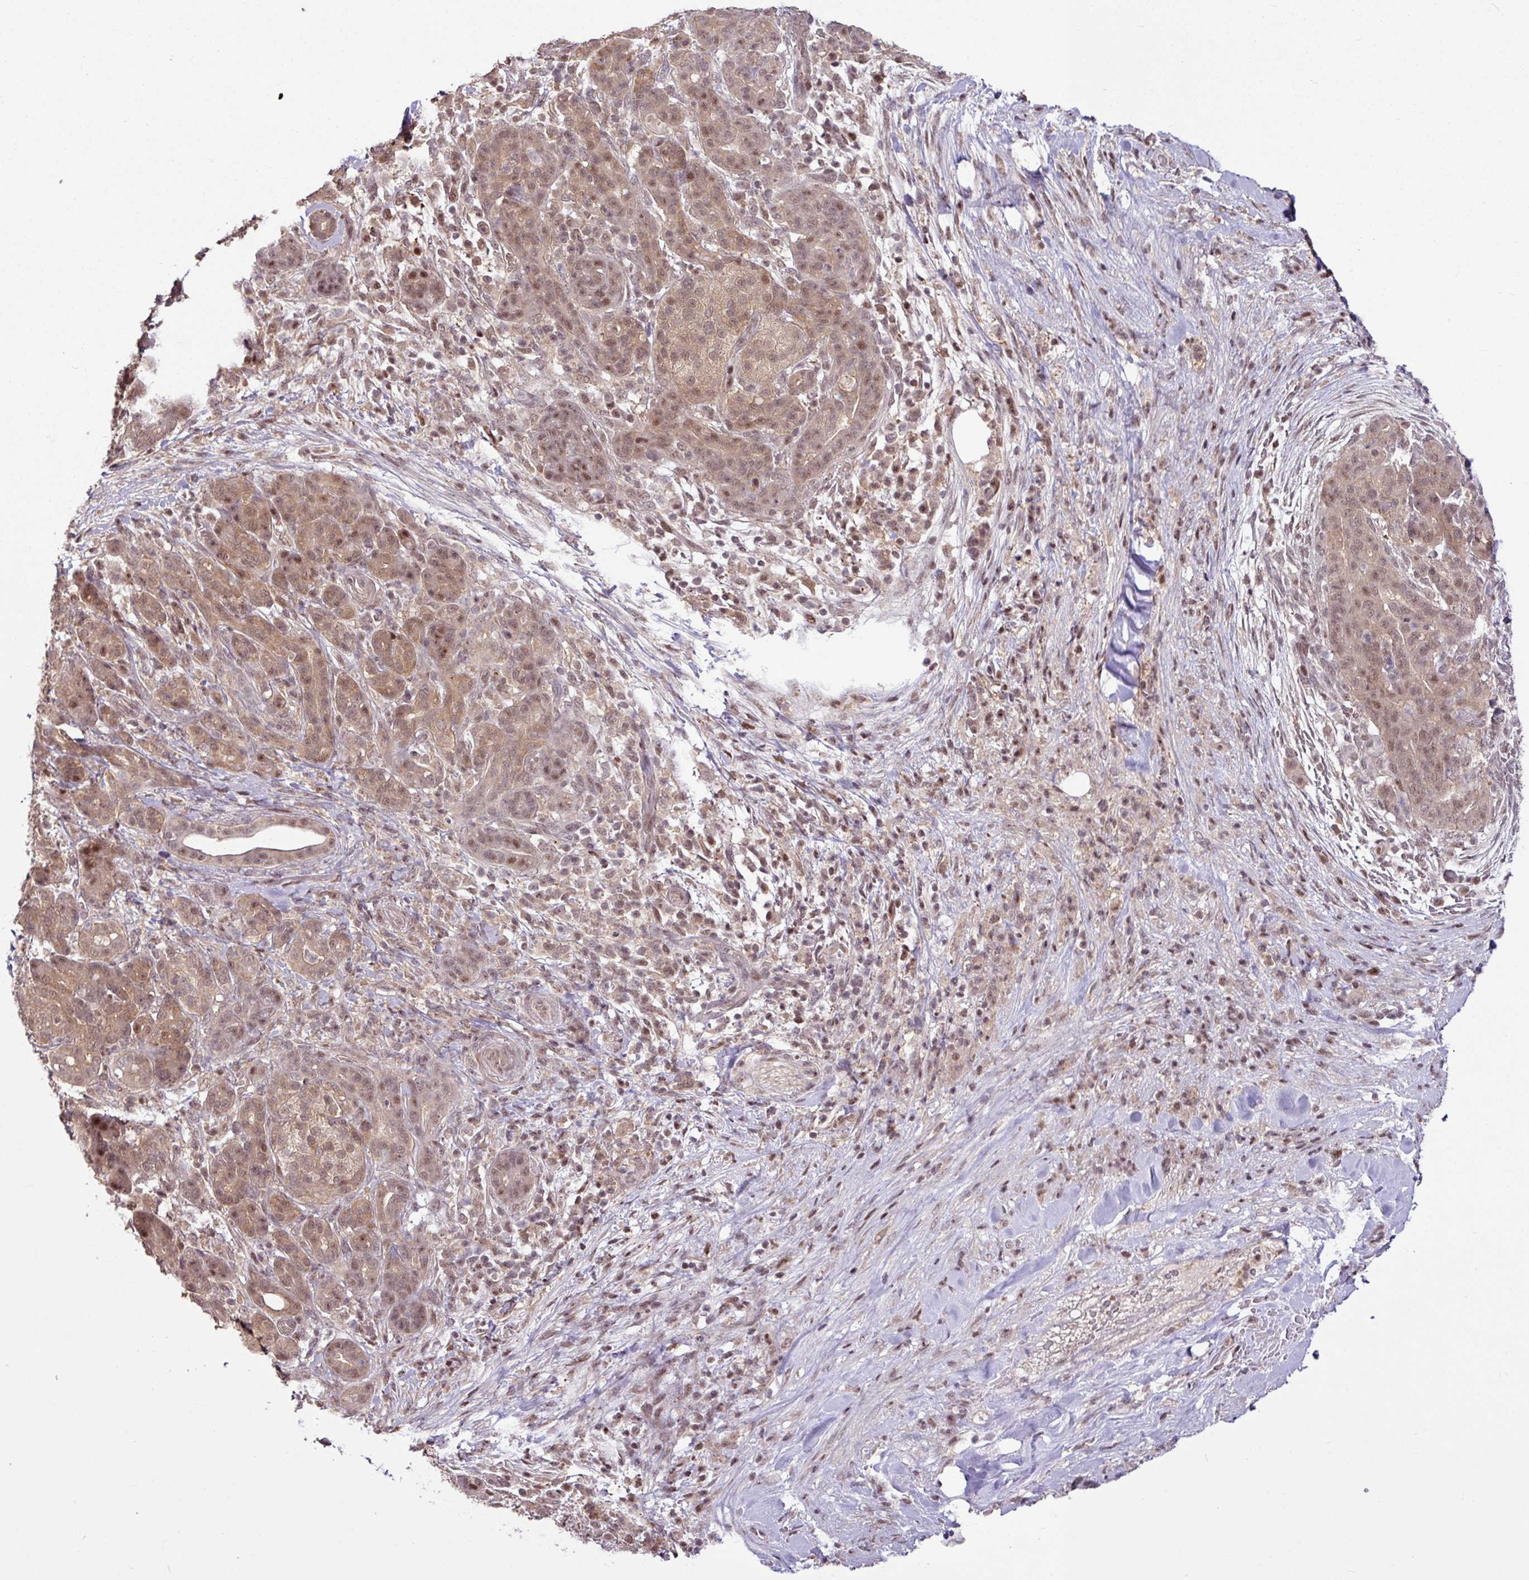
{"staining": {"intensity": "moderate", "quantity": ">75%", "location": "nuclear"}, "tissue": "pancreatic cancer", "cell_type": "Tumor cells", "image_type": "cancer", "snomed": [{"axis": "morphology", "description": "Adenocarcinoma, NOS"}, {"axis": "topography", "description": "Pancreas"}], "caption": "Immunohistochemical staining of pancreatic cancer (adenocarcinoma) demonstrates medium levels of moderate nuclear protein positivity in approximately >75% of tumor cells.", "gene": "ITPKC", "patient": {"sex": "male", "age": 44}}